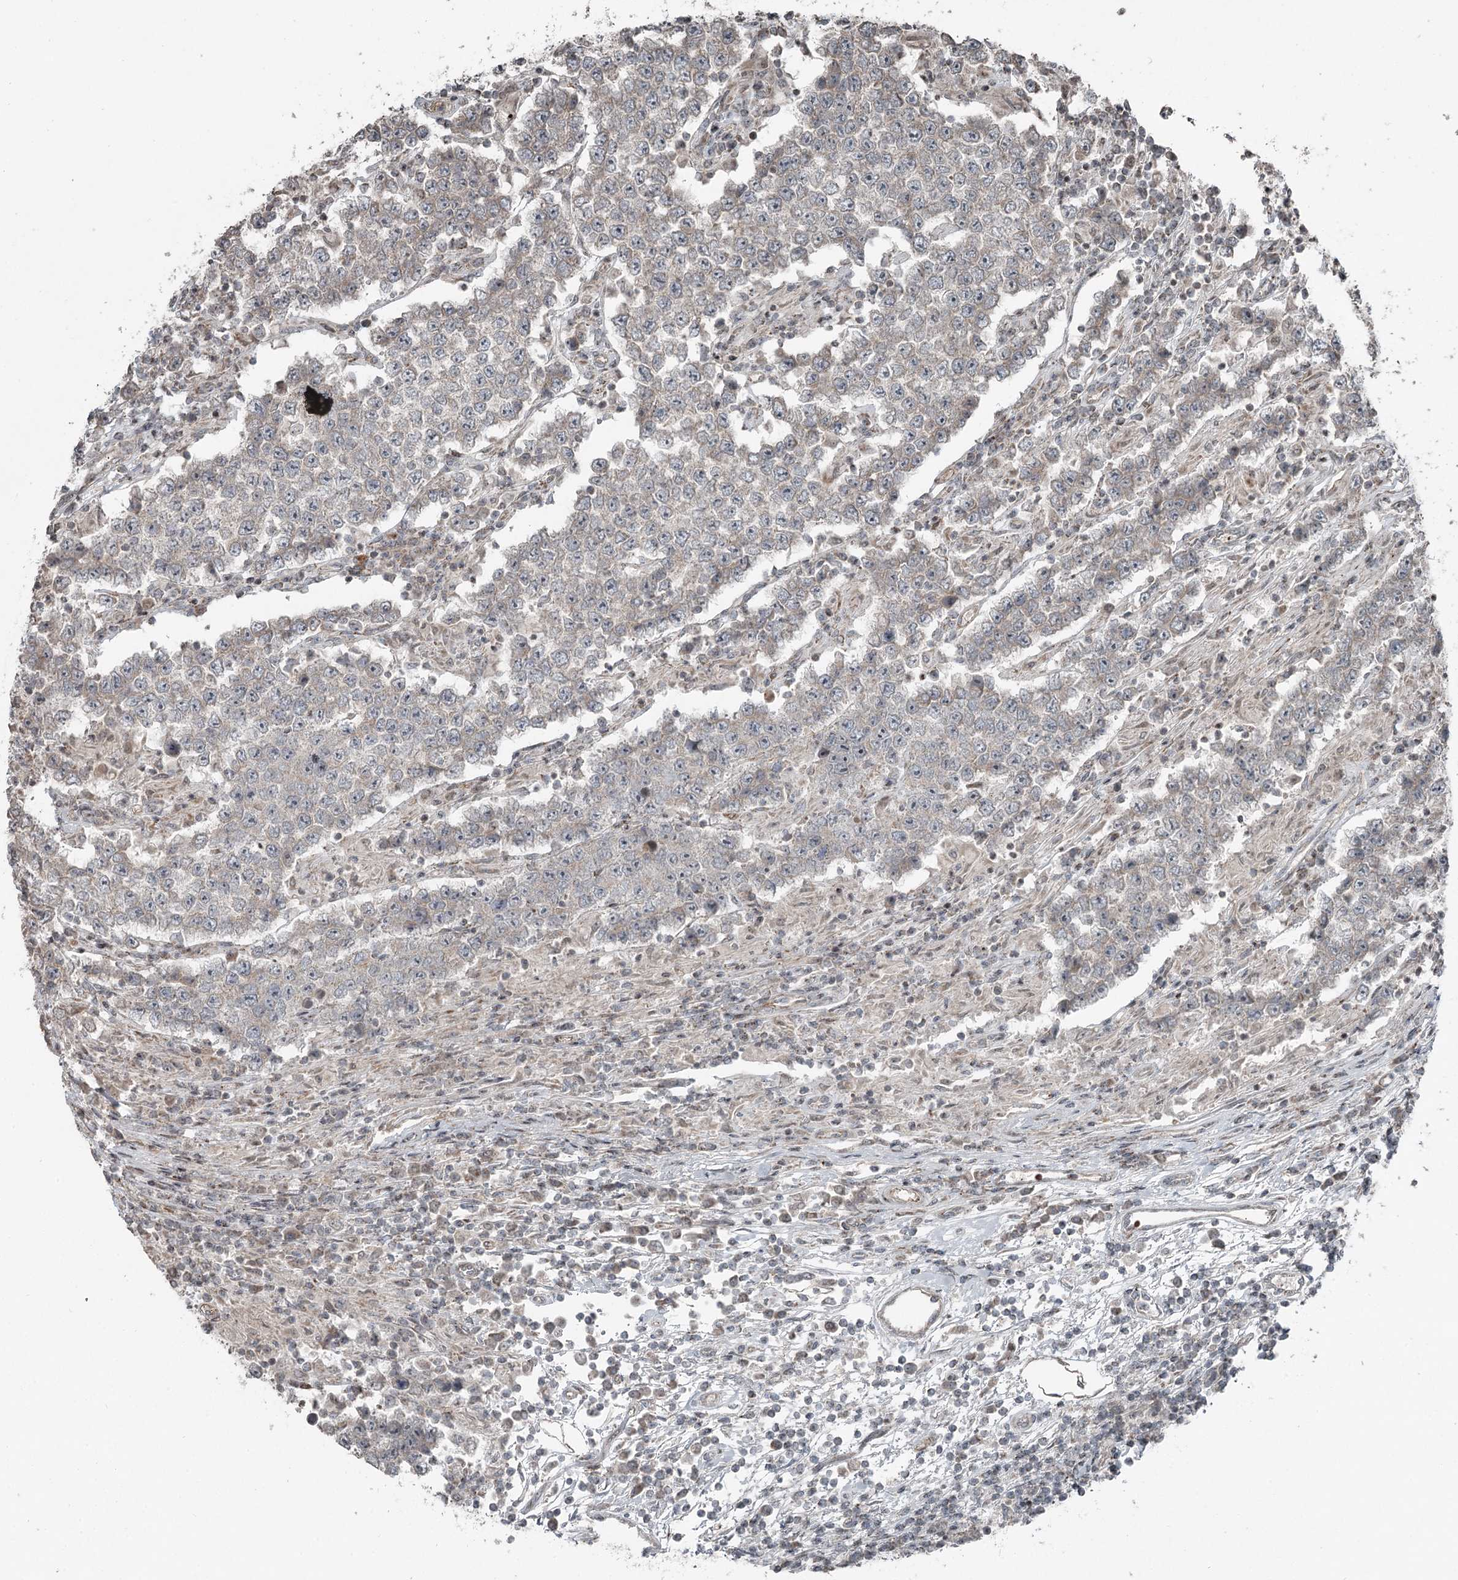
{"staining": {"intensity": "negative", "quantity": "none", "location": "none"}, "tissue": "testis cancer", "cell_type": "Tumor cells", "image_type": "cancer", "snomed": [{"axis": "morphology", "description": "Normal tissue, NOS"}, {"axis": "morphology", "description": "Urothelial carcinoma, High grade"}, {"axis": "morphology", "description": "Seminoma, NOS"}, {"axis": "morphology", "description": "Carcinoma, Embryonal, NOS"}, {"axis": "topography", "description": "Urinary bladder"}, {"axis": "topography", "description": "Testis"}], "caption": "Tumor cells show no significant expression in testis cancer. (DAB immunohistochemistry (IHC), high magnification).", "gene": "RASSF8", "patient": {"sex": "male", "age": 41}}